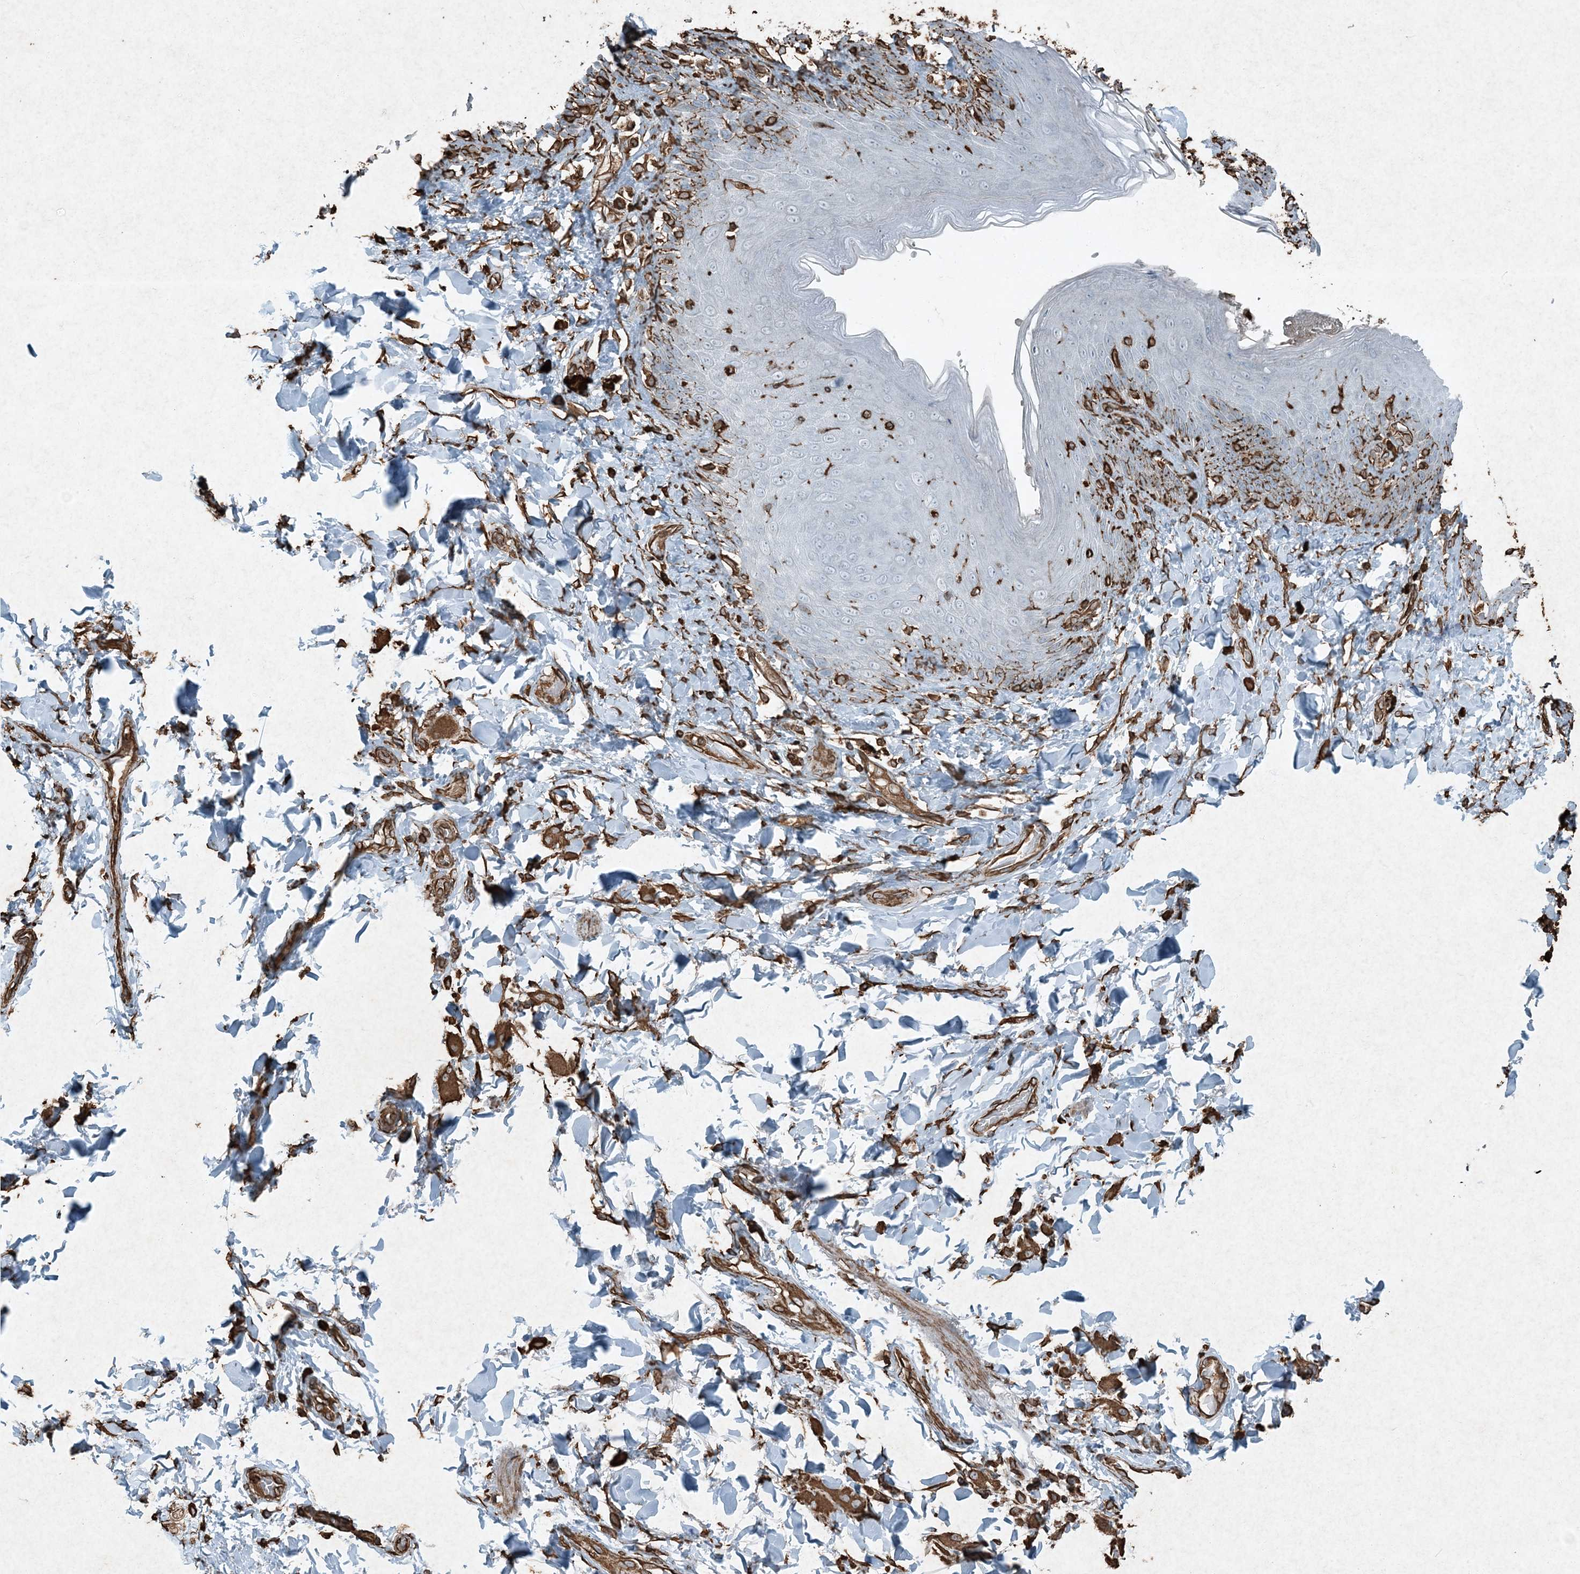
{"staining": {"intensity": "strong", "quantity": "<25%", "location": "cytoplasmic/membranous"}, "tissue": "skin", "cell_type": "Epidermal cells", "image_type": "normal", "snomed": [{"axis": "morphology", "description": "Normal tissue, NOS"}, {"axis": "topography", "description": "Anal"}], "caption": "DAB (3,3'-diaminobenzidine) immunohistochemical staining of benign human skin displays strong cytoplasmic/membranous protein staining in about <25% of epidermal cells.", "gene": "RYK", "patient": {"sex": "female", "age": 78}}